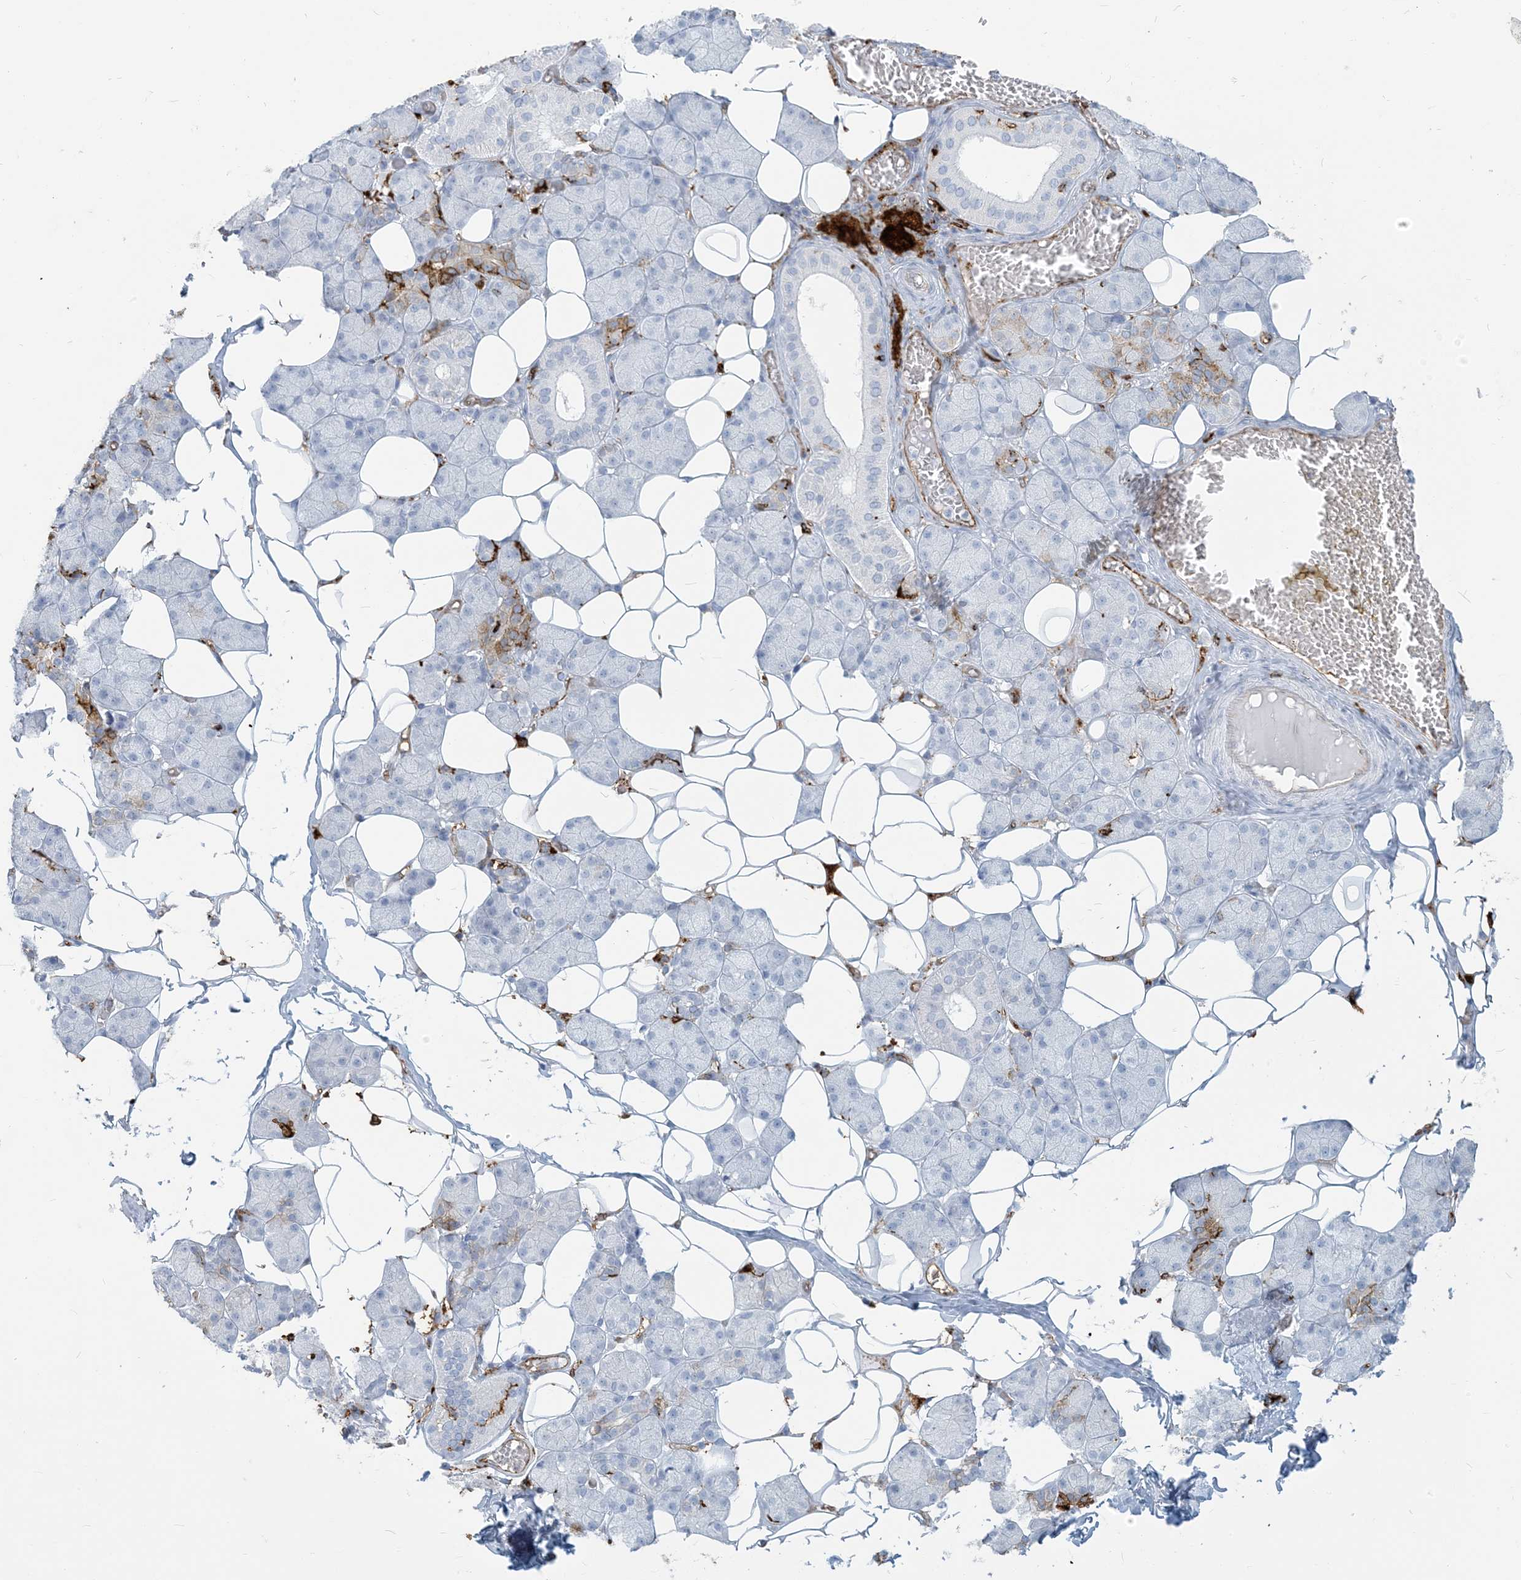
{"staining": {"intensity": "negative", "quantity": "none", "location": "none"}, "tissue": "salivary gland", "cell_type": "Glandular cells", "image_type": "normal", "snomed": [{"axis": "morphology", "description": "Normal tissue, NOS"}, {"axis": "topography", "description": "Salivary gland"}], "caption": "Protein analysis of normal salivary gland reveals no significant positivity in glandular cells. (Immunohistochemistry, brightfield microscopy, high magnification).", "gene": "HLA", "patient": {"sex": "female", "age": 33}}